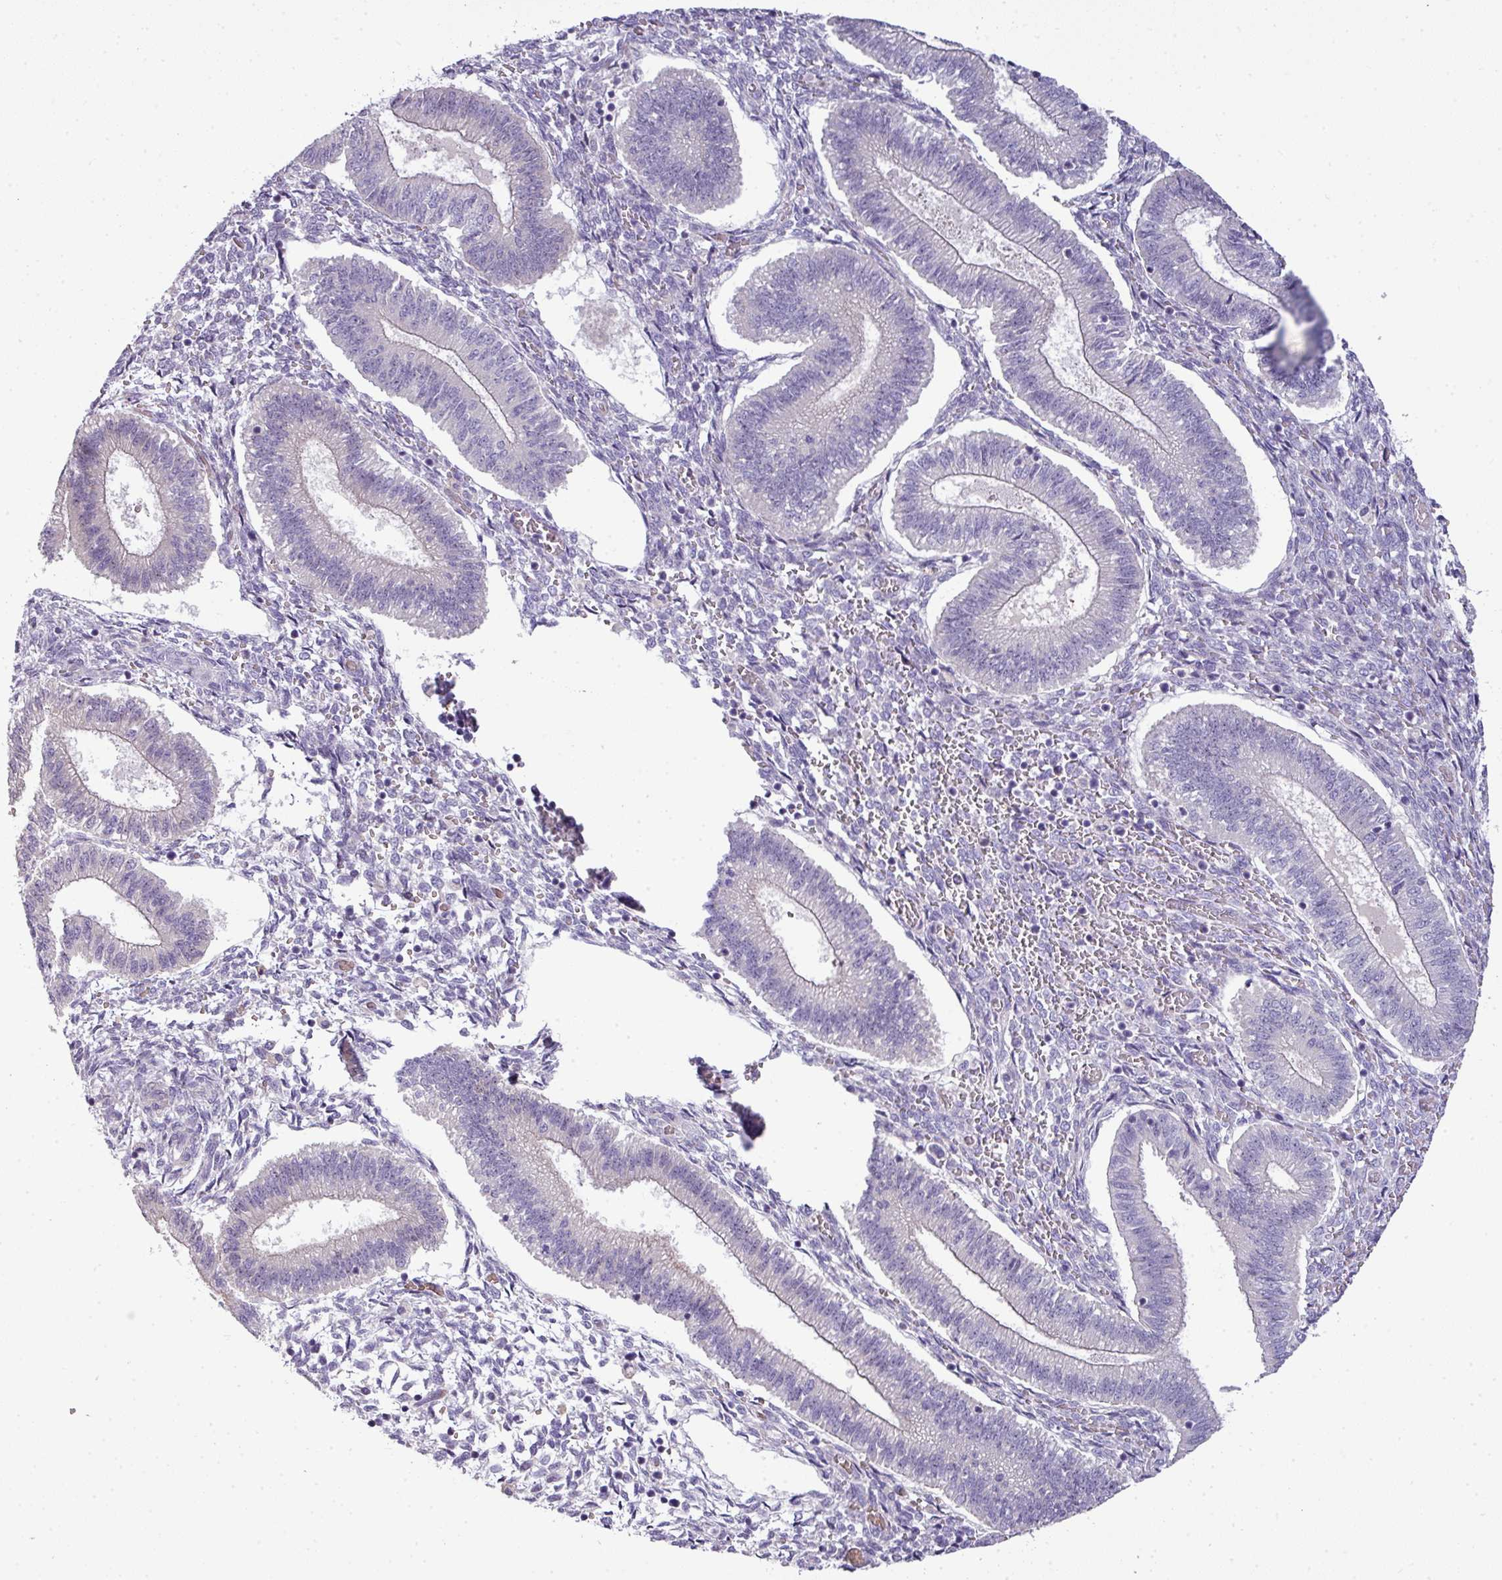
{"staining": {"intensity": "negative", "quantity": "none", "location": "none"}, "tissue": "endometrium", "cell_type": "Cells in endometrial stroma", "image_type": "normal", "snomed": [{"axis": "morphology", "description": "Normal tissue, NOS"}, {"axis": "topography", "description": "Endometrium"}], "caption": "This histopathology image is of benign endometrium stained with immunohistochemistry to label a protein in brown with the nuclei are counter-stained blue. There is no staining in cells in endometrial stroma. (Stains: DAB IHC with hematoxylin counter stain, Microscopy: brightfield microscopy at high magnification).", "gene": "ATP6V1F", "patient": {"sex": "female", "age": 25}}